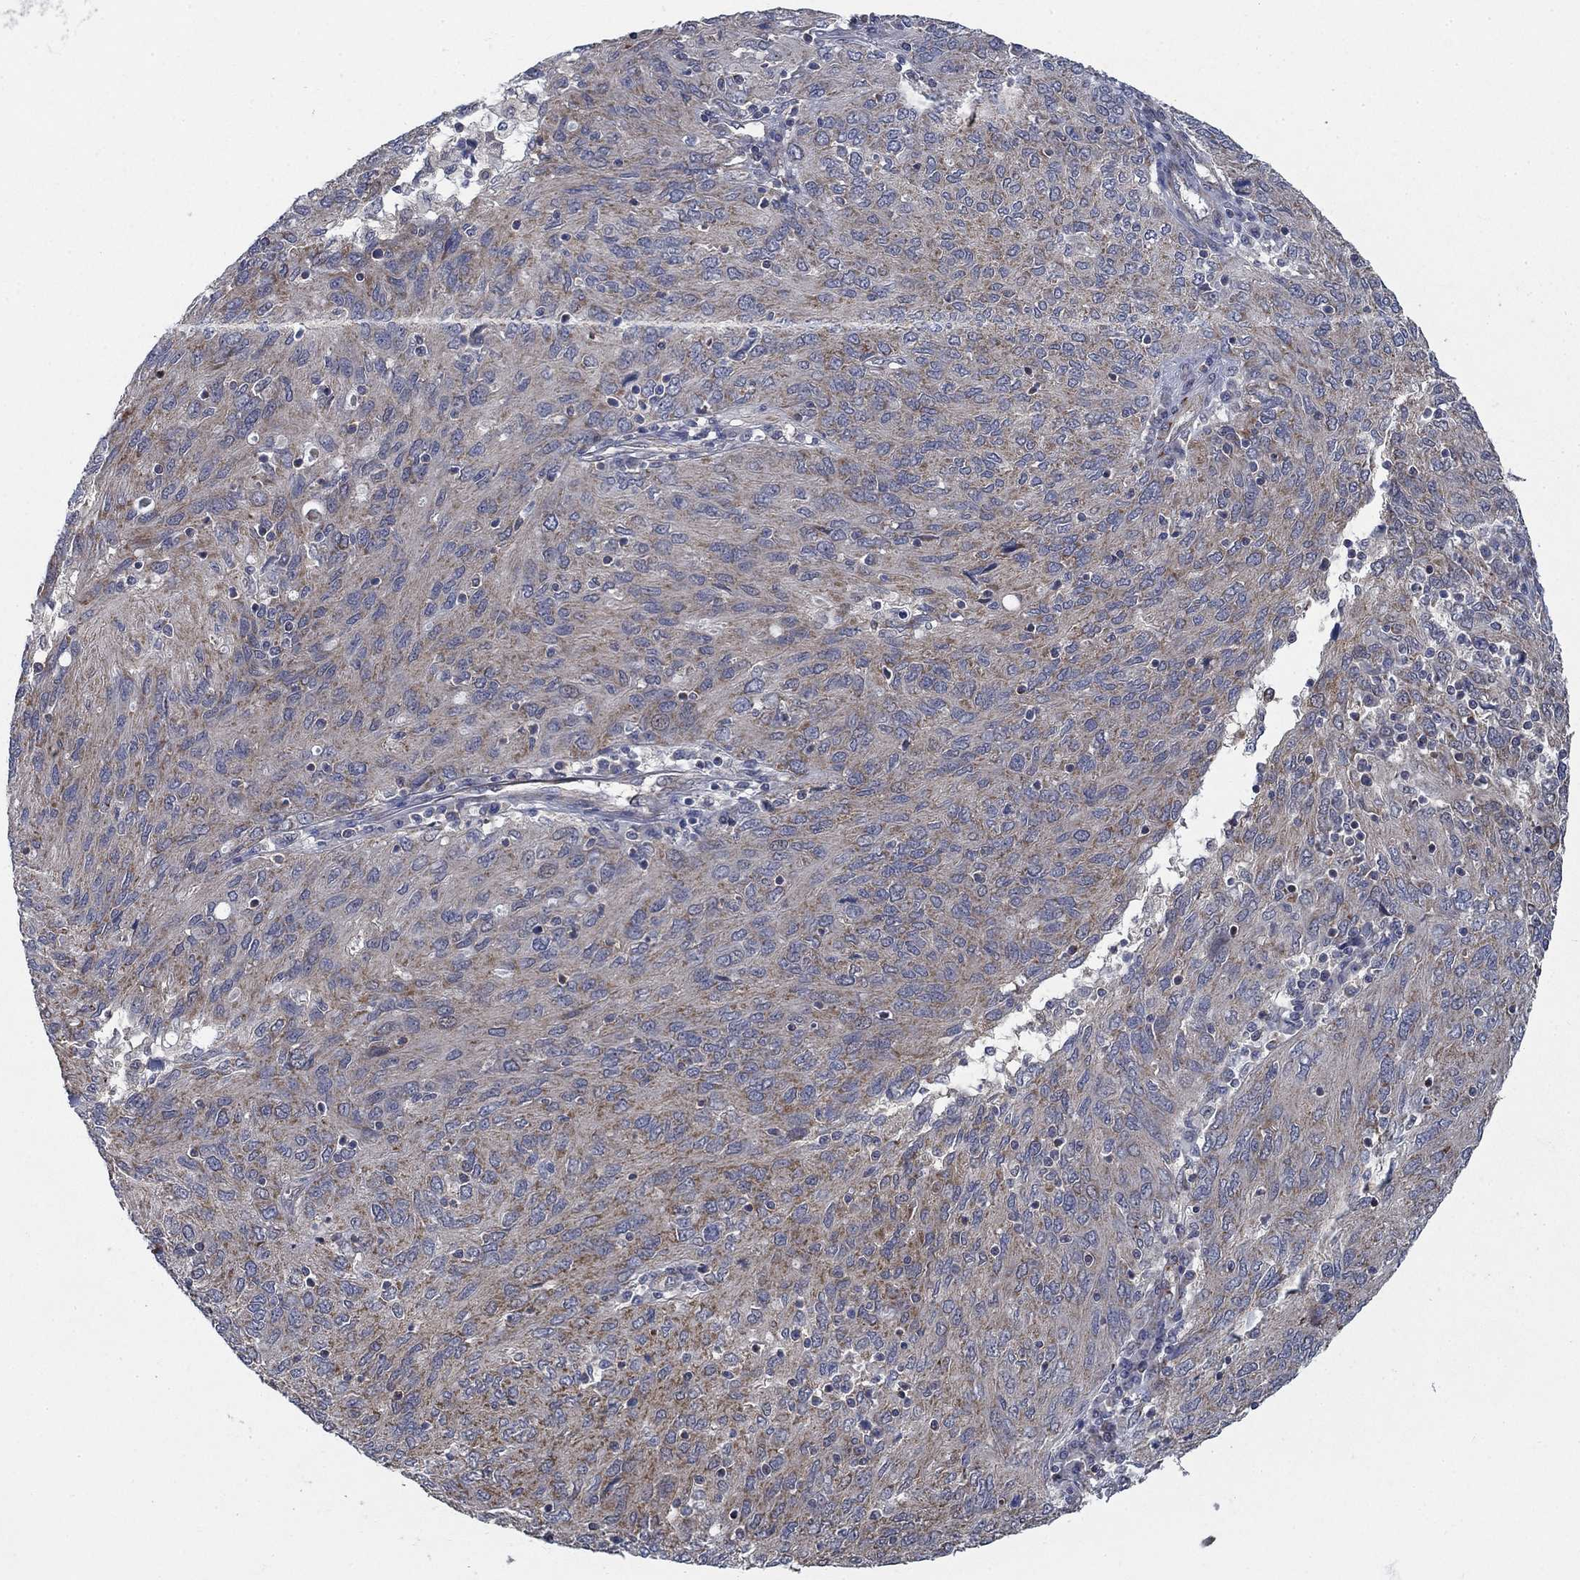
{"staining": {"intensity": "moderate", "quantity": "<25%", "location": "cytoplasmic/membranous"}, "tissue": "ovarian cancer", "cell_type": "Tumor cells", "image_type": "cancer", "snomed": [{"axis": "morphology", "description": "Carcinoma, endometroid"}, {"axis": "topography", "description": "Ovary"}], "caption": "Protein staining of endometroid carcinoma (ovarian) tissue demonstrates moderate cytoplasmic/membranous positivity in approximately <25% of tumor cells.", "gene": "NME7", "patient": {"sex": "female", "age": 50}}